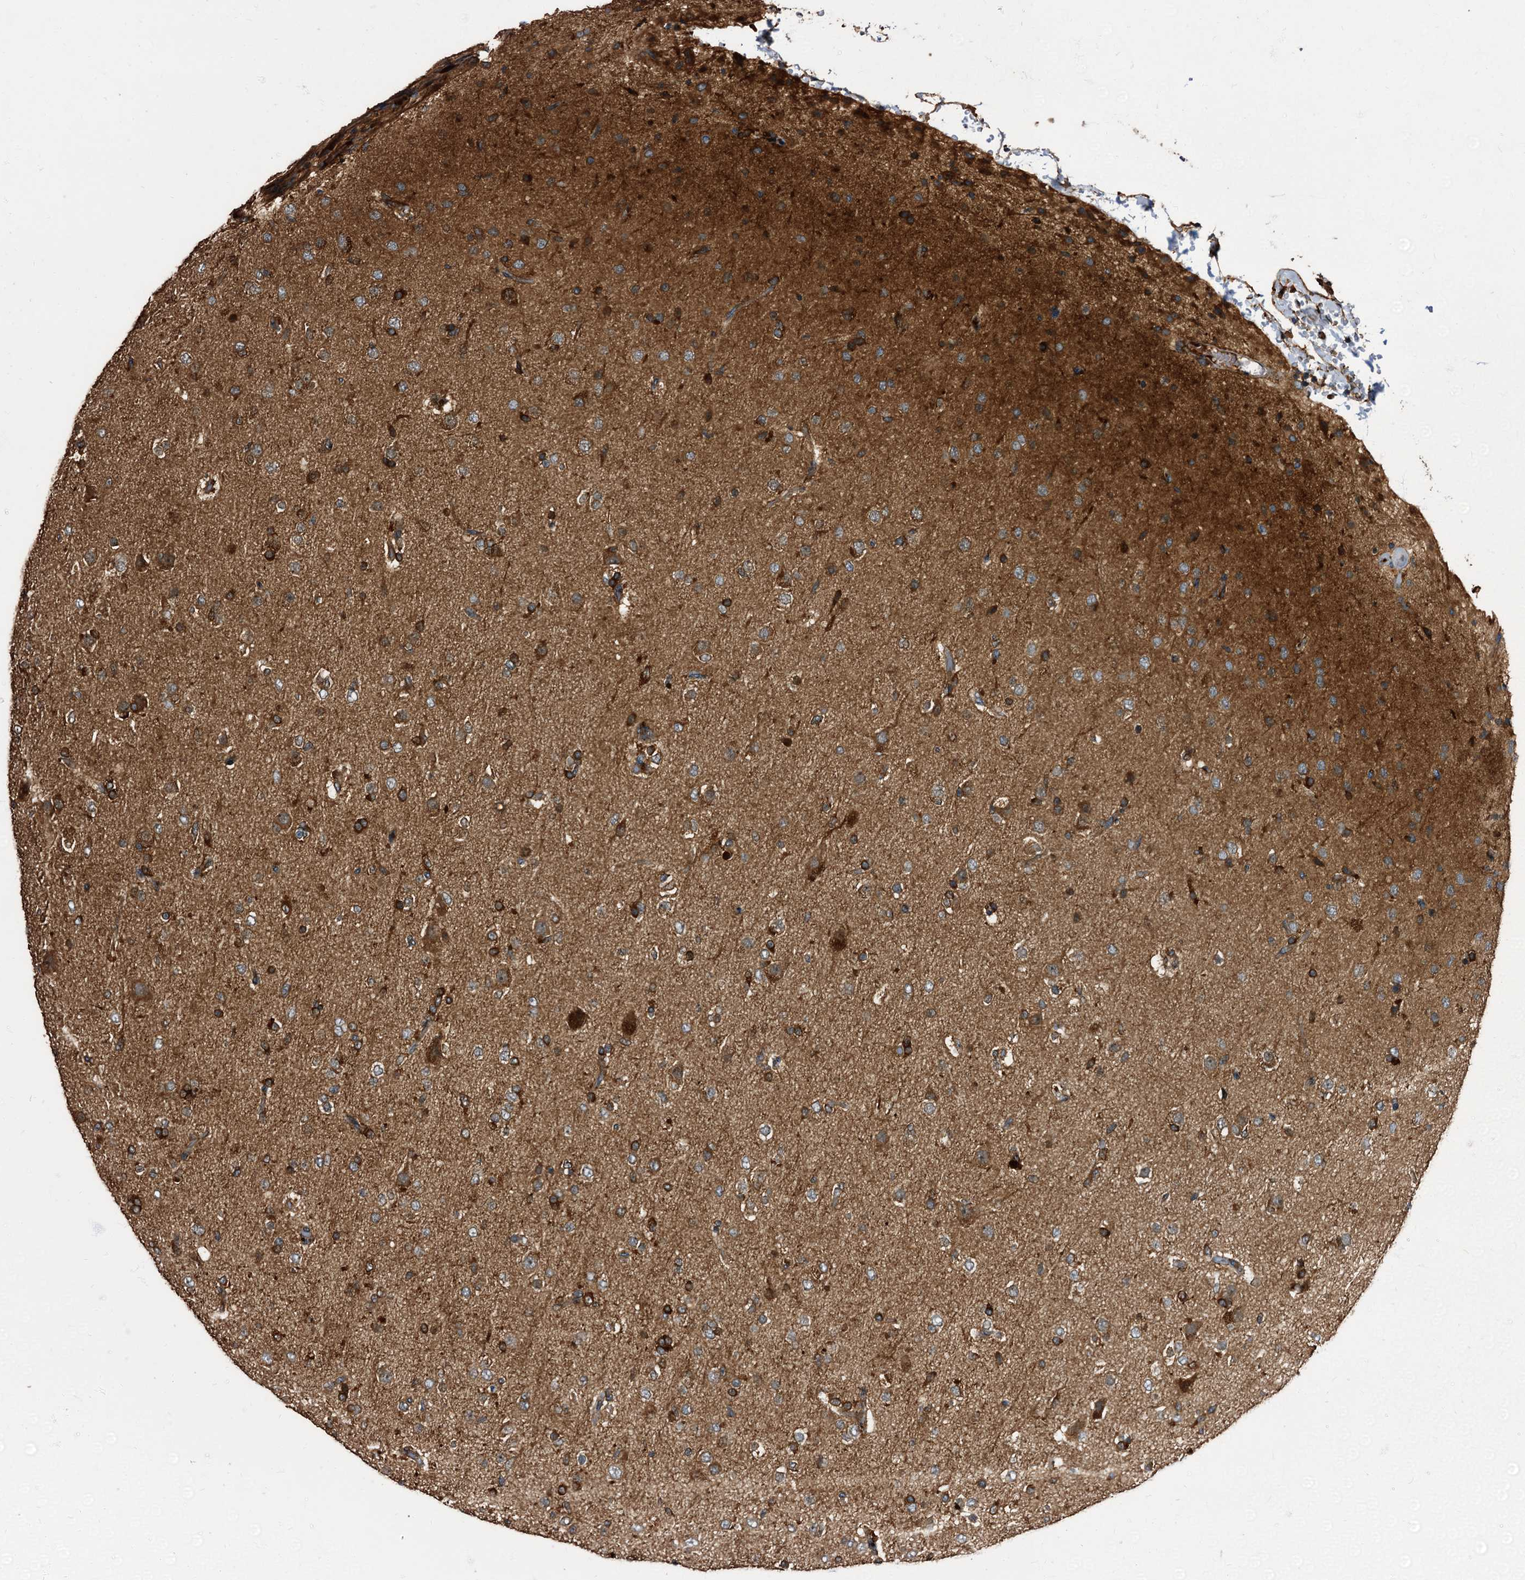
{"staining": {"intensity": "moderate", "quantity": ">75%", "location": "cytoplasmic/membranous"}, "tissue": "glioma", "cell_type": "Tumor cells", "image_type": "cancer", "snomed": [{"axis": "morphology", "description": "Glioma, malignant, Low grade"}, {"axis": "topography", "description": "Brain"}], "caption": "Immunohistochemistry (DAB) staining of human glioma reveals moderate cytoplasmic/membranous protein positivity in approximately >75% of tumor cells.", "gene": "PEX5", "patient": {"sex": "male", "age": 65}}